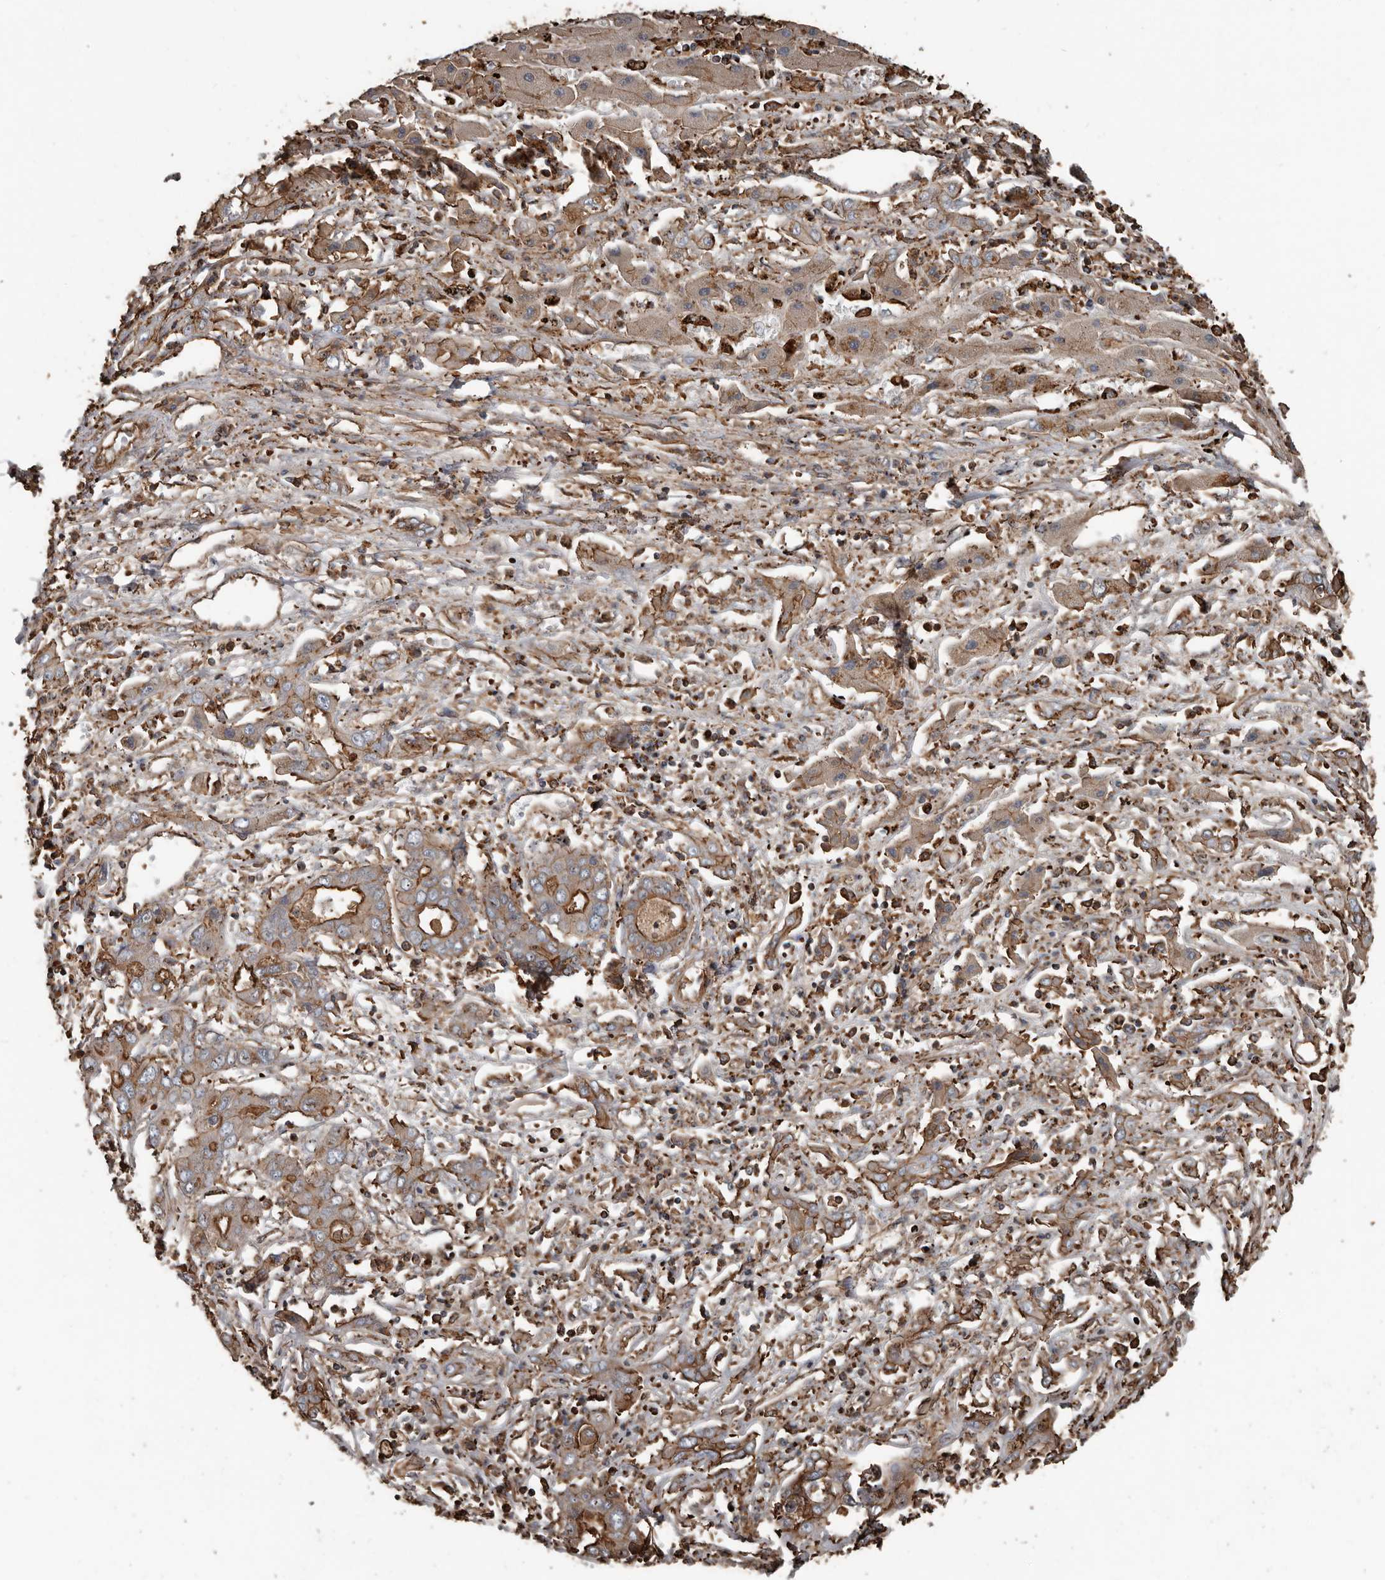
{"staining": {"intensity": "moderate", "quantity": "<25%", "location": "cytoplasmic/membranous"}, "tissue": "liver cancer", "cell_type": "Tumor cells", "image_type": "cancer", "snomed": [{"axis": "morphology", "description": "Cholangiocarcinoma"}, {"axis": "topography", "description": "Liver"}], "caption": "DAB immunohistochemical staining of liver cancer (cholangiocarcinoma) displays moderate cytoplasmic/membranous protein staining in about <25% of tumor cells.", "gene": "DENND6B", "patient": {"sex": "male", "age": 67}}